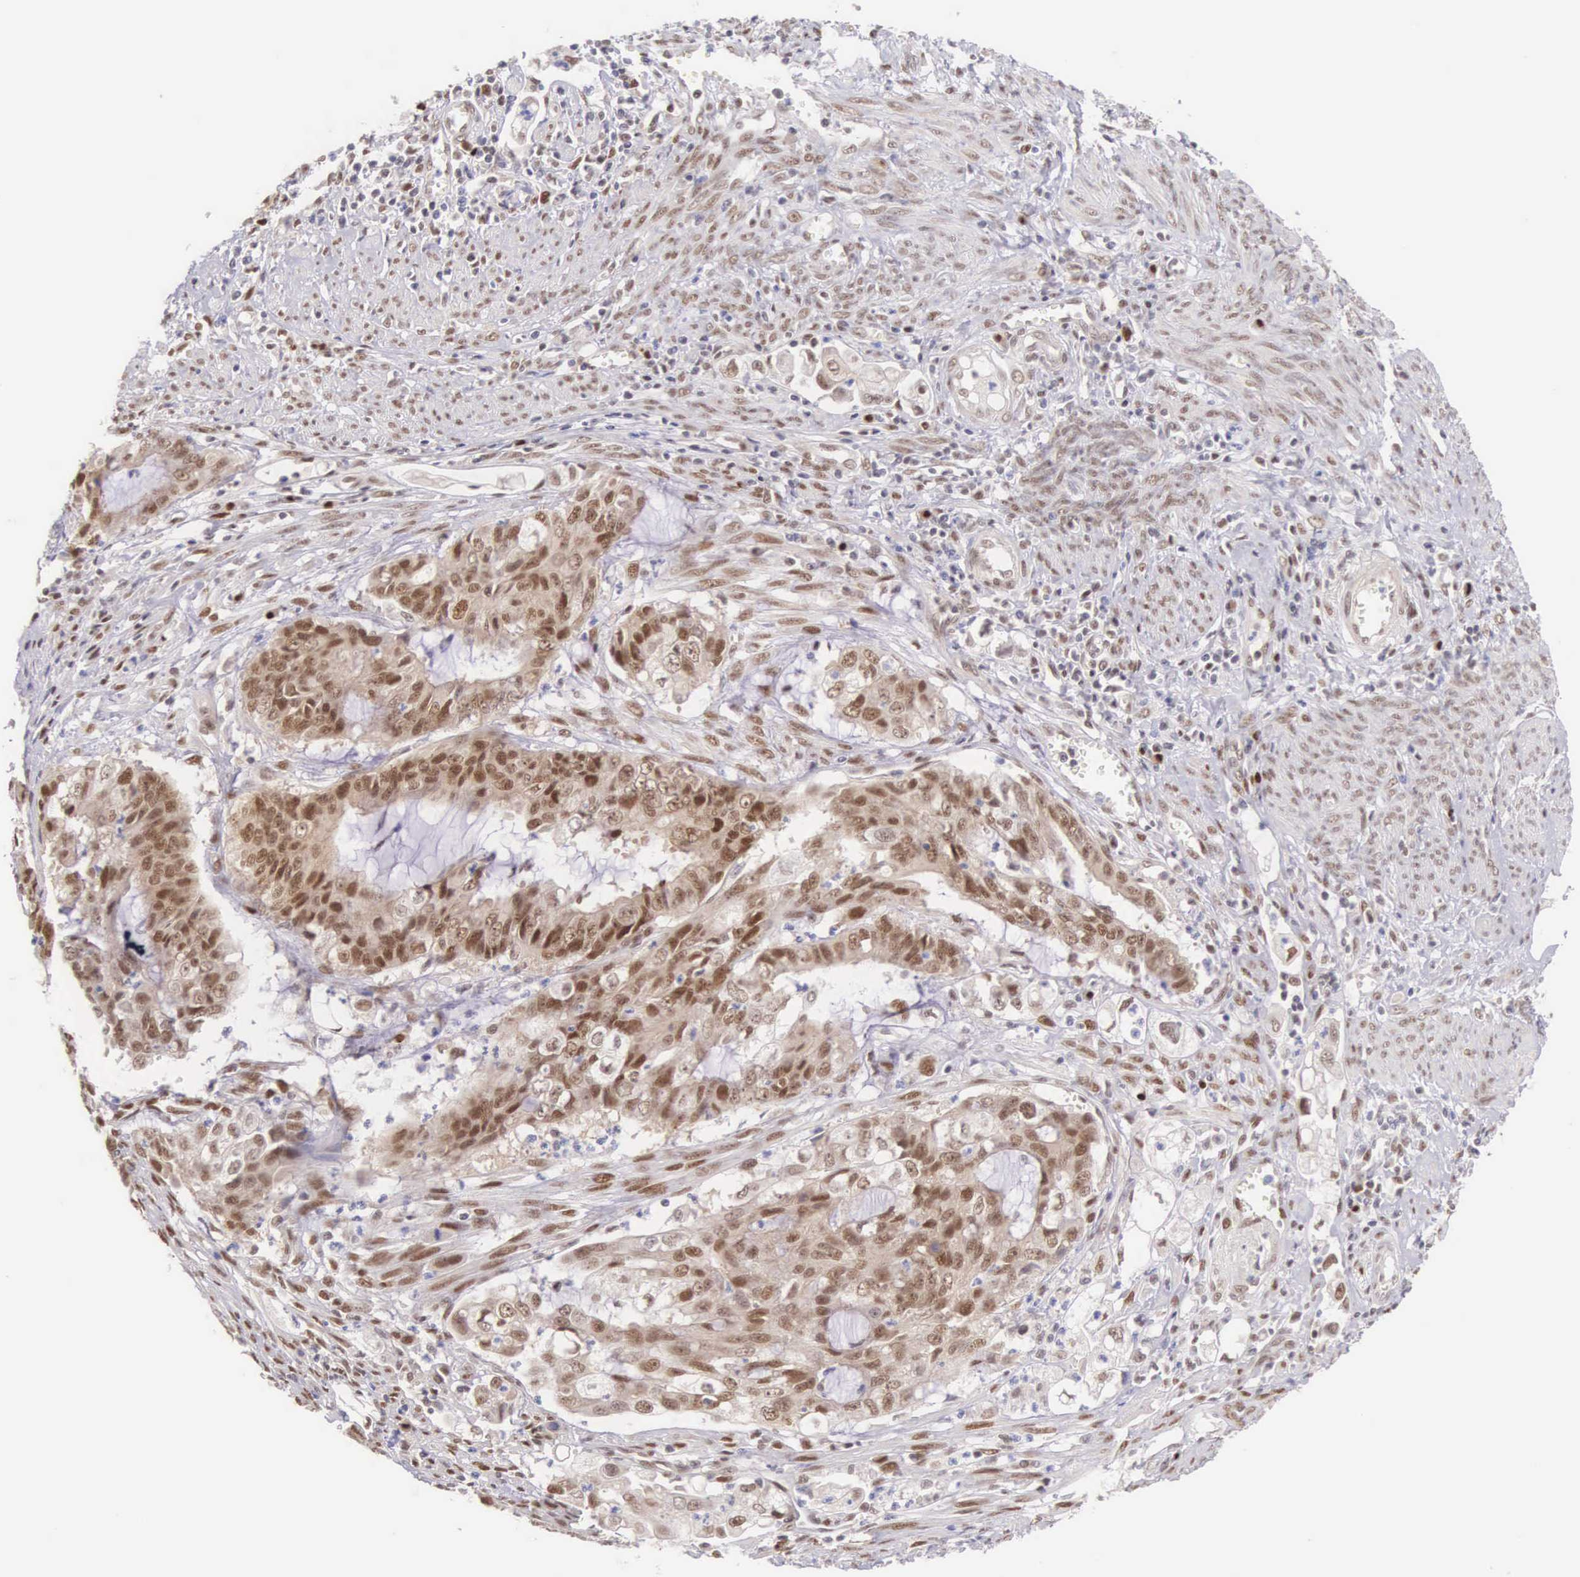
{"staining": {"intensity": "moderate", "quantity": ">75%", "location": "nuclear"}, "tissue": "endometrial cancer", "cell_type": "Tumor cells", "image_type": "cancer", "snomed": [{"axis": "morphology", "description": "Adenocarcinoma, NOS"}, {"axis": "topography", "description": "Endometrium"}], "caption": "A photomicrograph of human endometrial cancer (adenocarcinoma) stained for a protein demonstrates moderate nuclear brown staining in tumor cells. Immunohistochemistry (ihc) stains the protein of interest in brown and the nuclei are stained blue.", "gene": "CCDC117", "patient": {"sex": "female", "age": 75}}